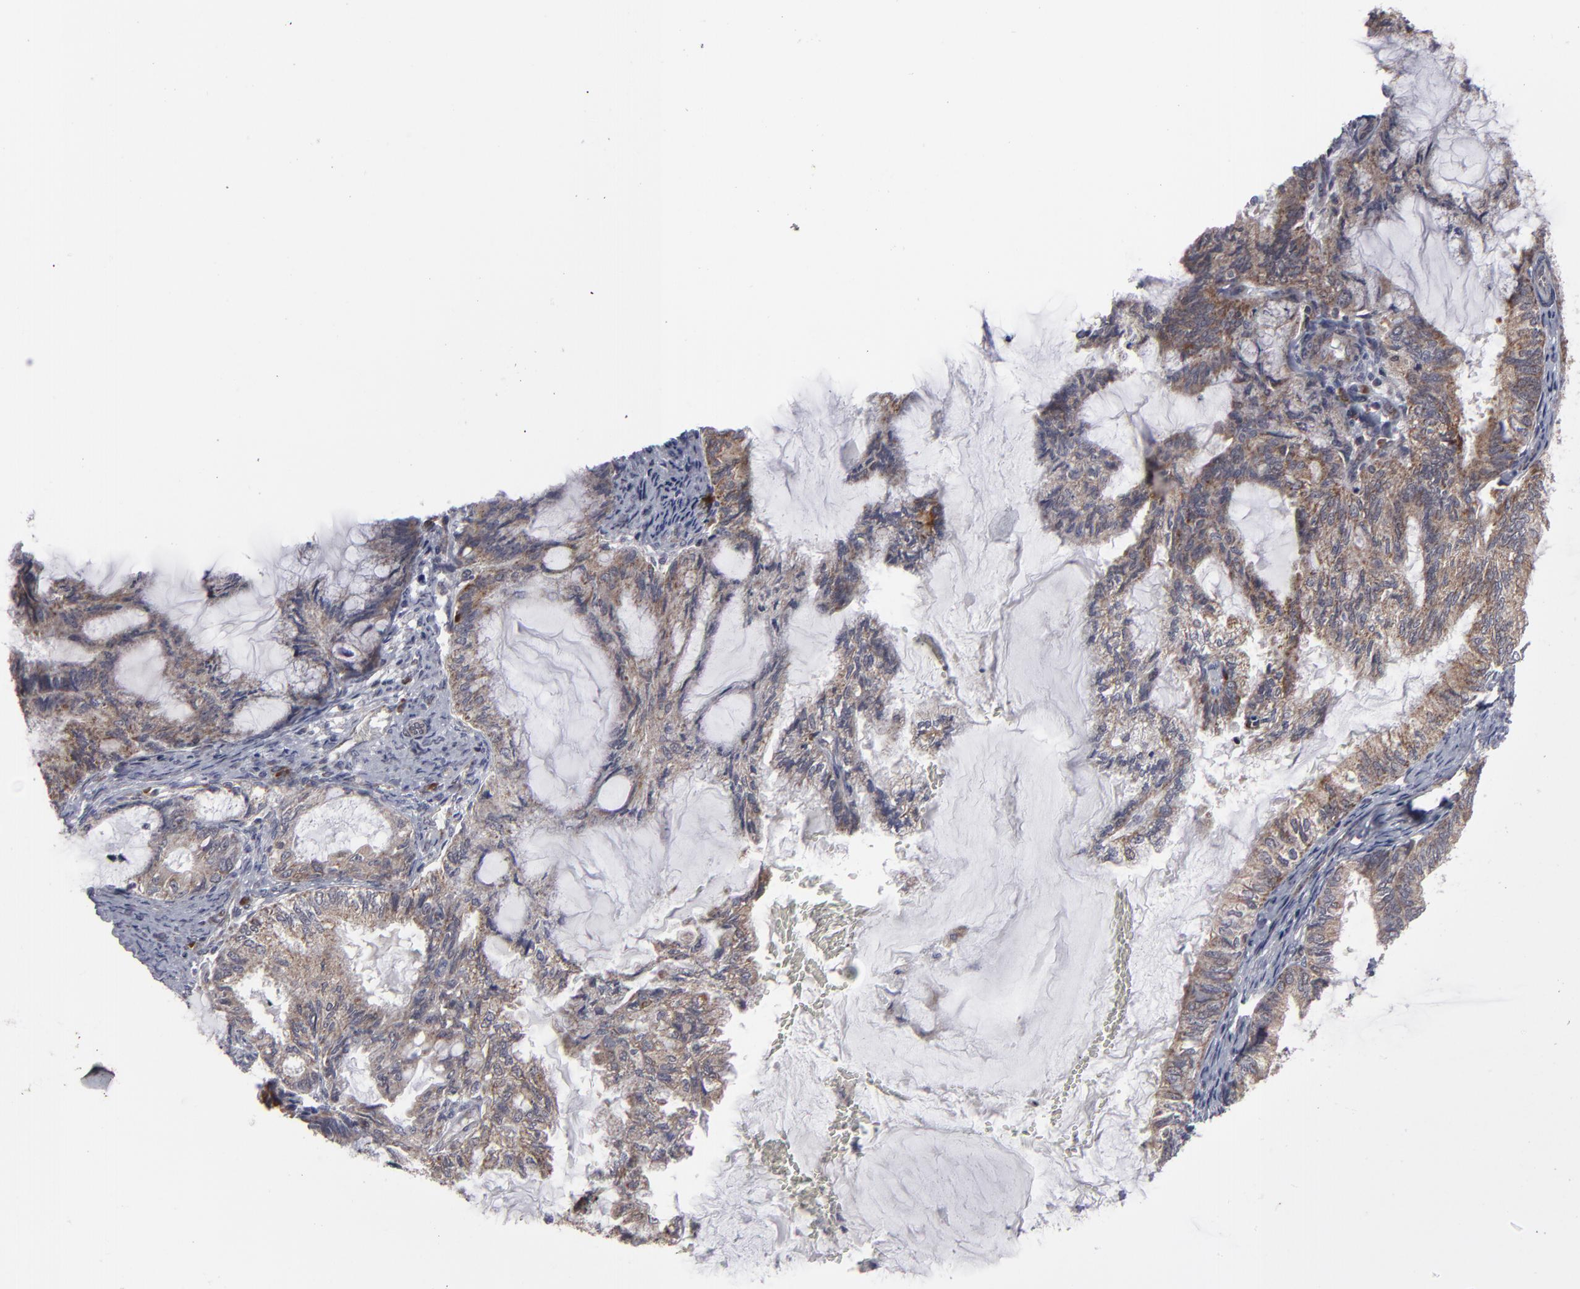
{"staining": {"intensity": "weak", "quantity": "25%-75%", "location": "cytoplasmic/membranous"}, "tissue": "endometrial cancer", "cell_type": "Tumor cells", "image_type": "cancer", "snomed": [{"axis": "morphology", "description": "Adenocarcinoma, NOS"}, {"axis": "topography", "description": "Endometrium"}], "caption": "Immunohistochemical staining of endometrial cancer (adenocarcinoma) displays low levels of weak cytoplasmic/membranous protein staining in approximately 25%-75% of tumor cells.", "gene": "GLCCI1", "patient": {"sex": "female", "age": 86}}